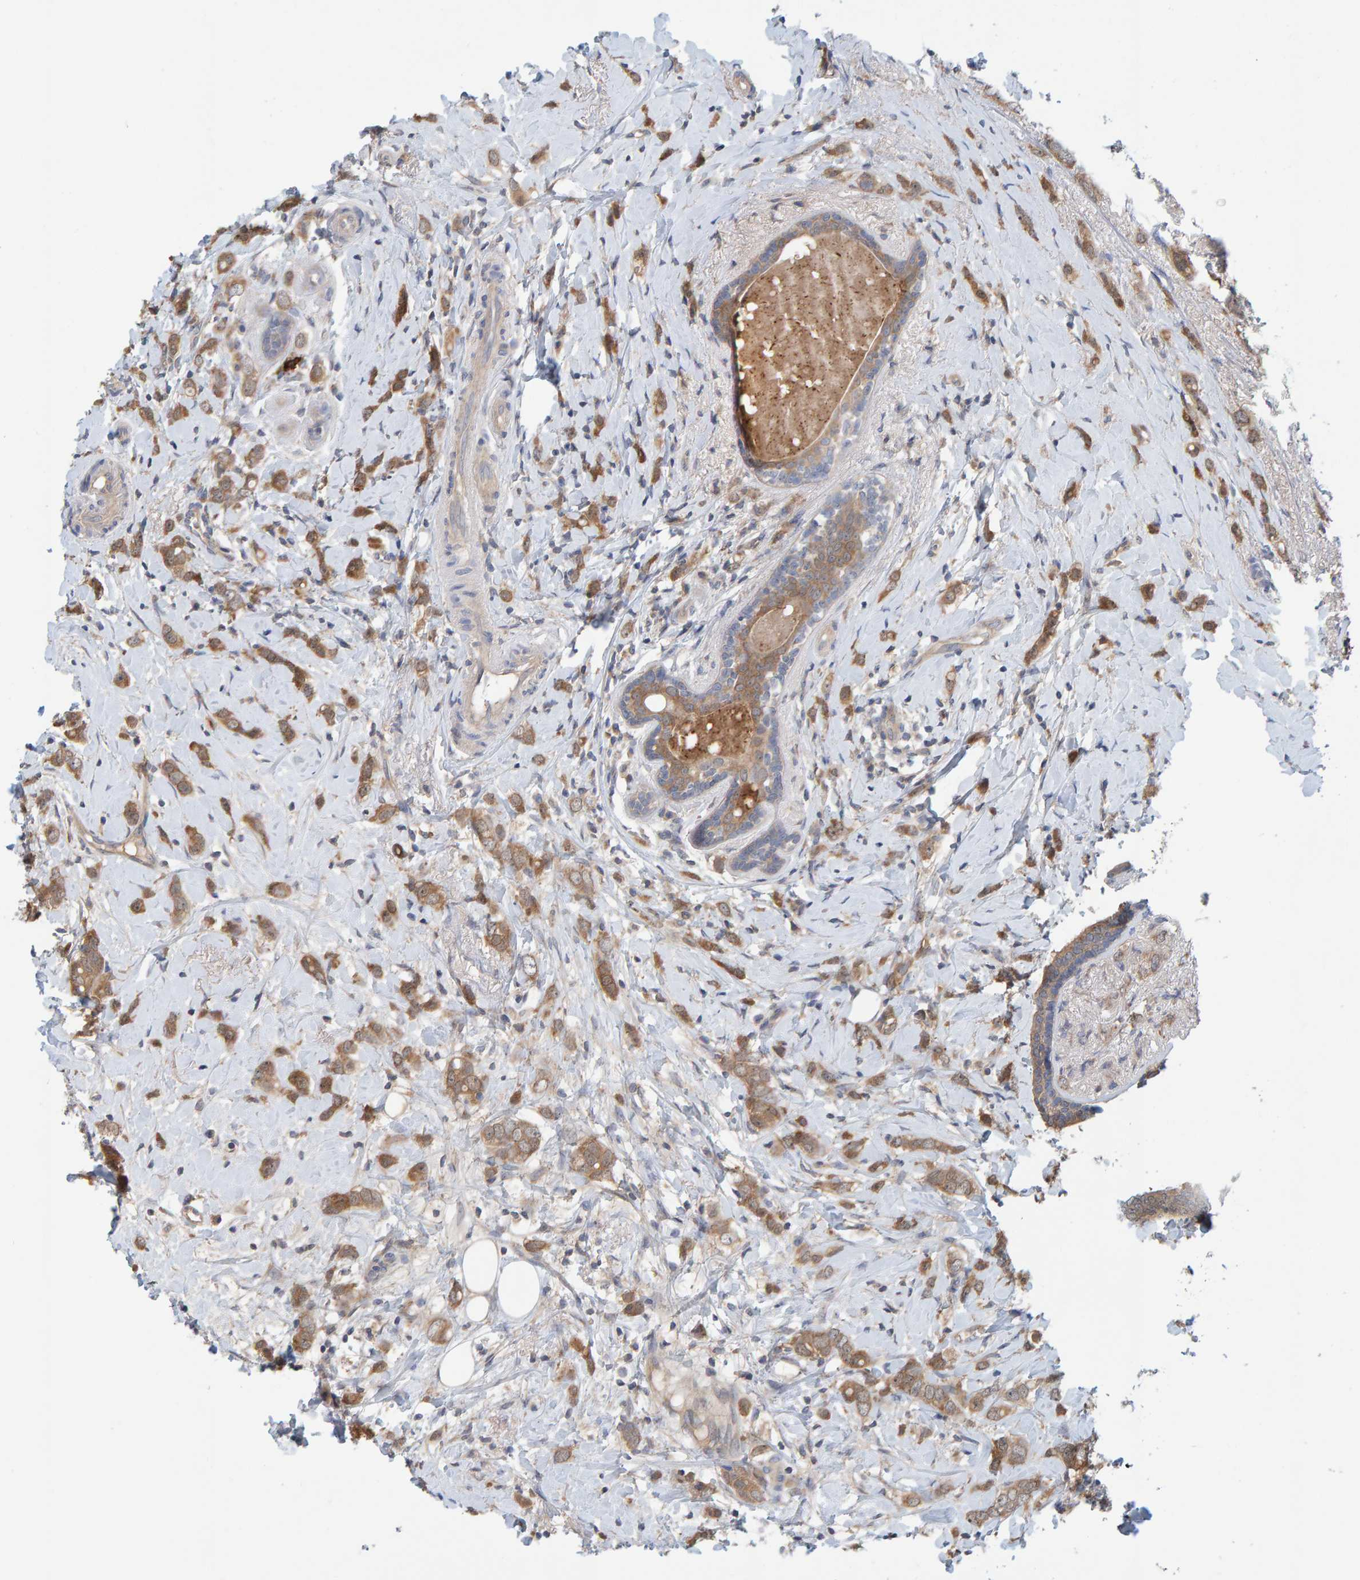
{"staining": {"intensity": "moderate", "quantity": ">75%", "location": "cytoplasmic/membranous"}, "tissue": "breast cancer", "cell_type": "Tumor cells", "image_type": "cancer", "snomed": [{"axis": "morphology", "description": "Normal tissue, NOS"}, {"axis": "morphology", "description": "Lobular carcinoma"}, {"axis": "topography", "description": "Breast"}], "caption": "A medium amount of moderate cytoplasmic/membranous positivity is seen in about >75% of tumor cells in breast cancer (lobular carcinoma) tissue. (IHC, brightfield microscopy, high magnification).", "gene": "TATDN1", "patient": {"sex": "female", "age": 47}}